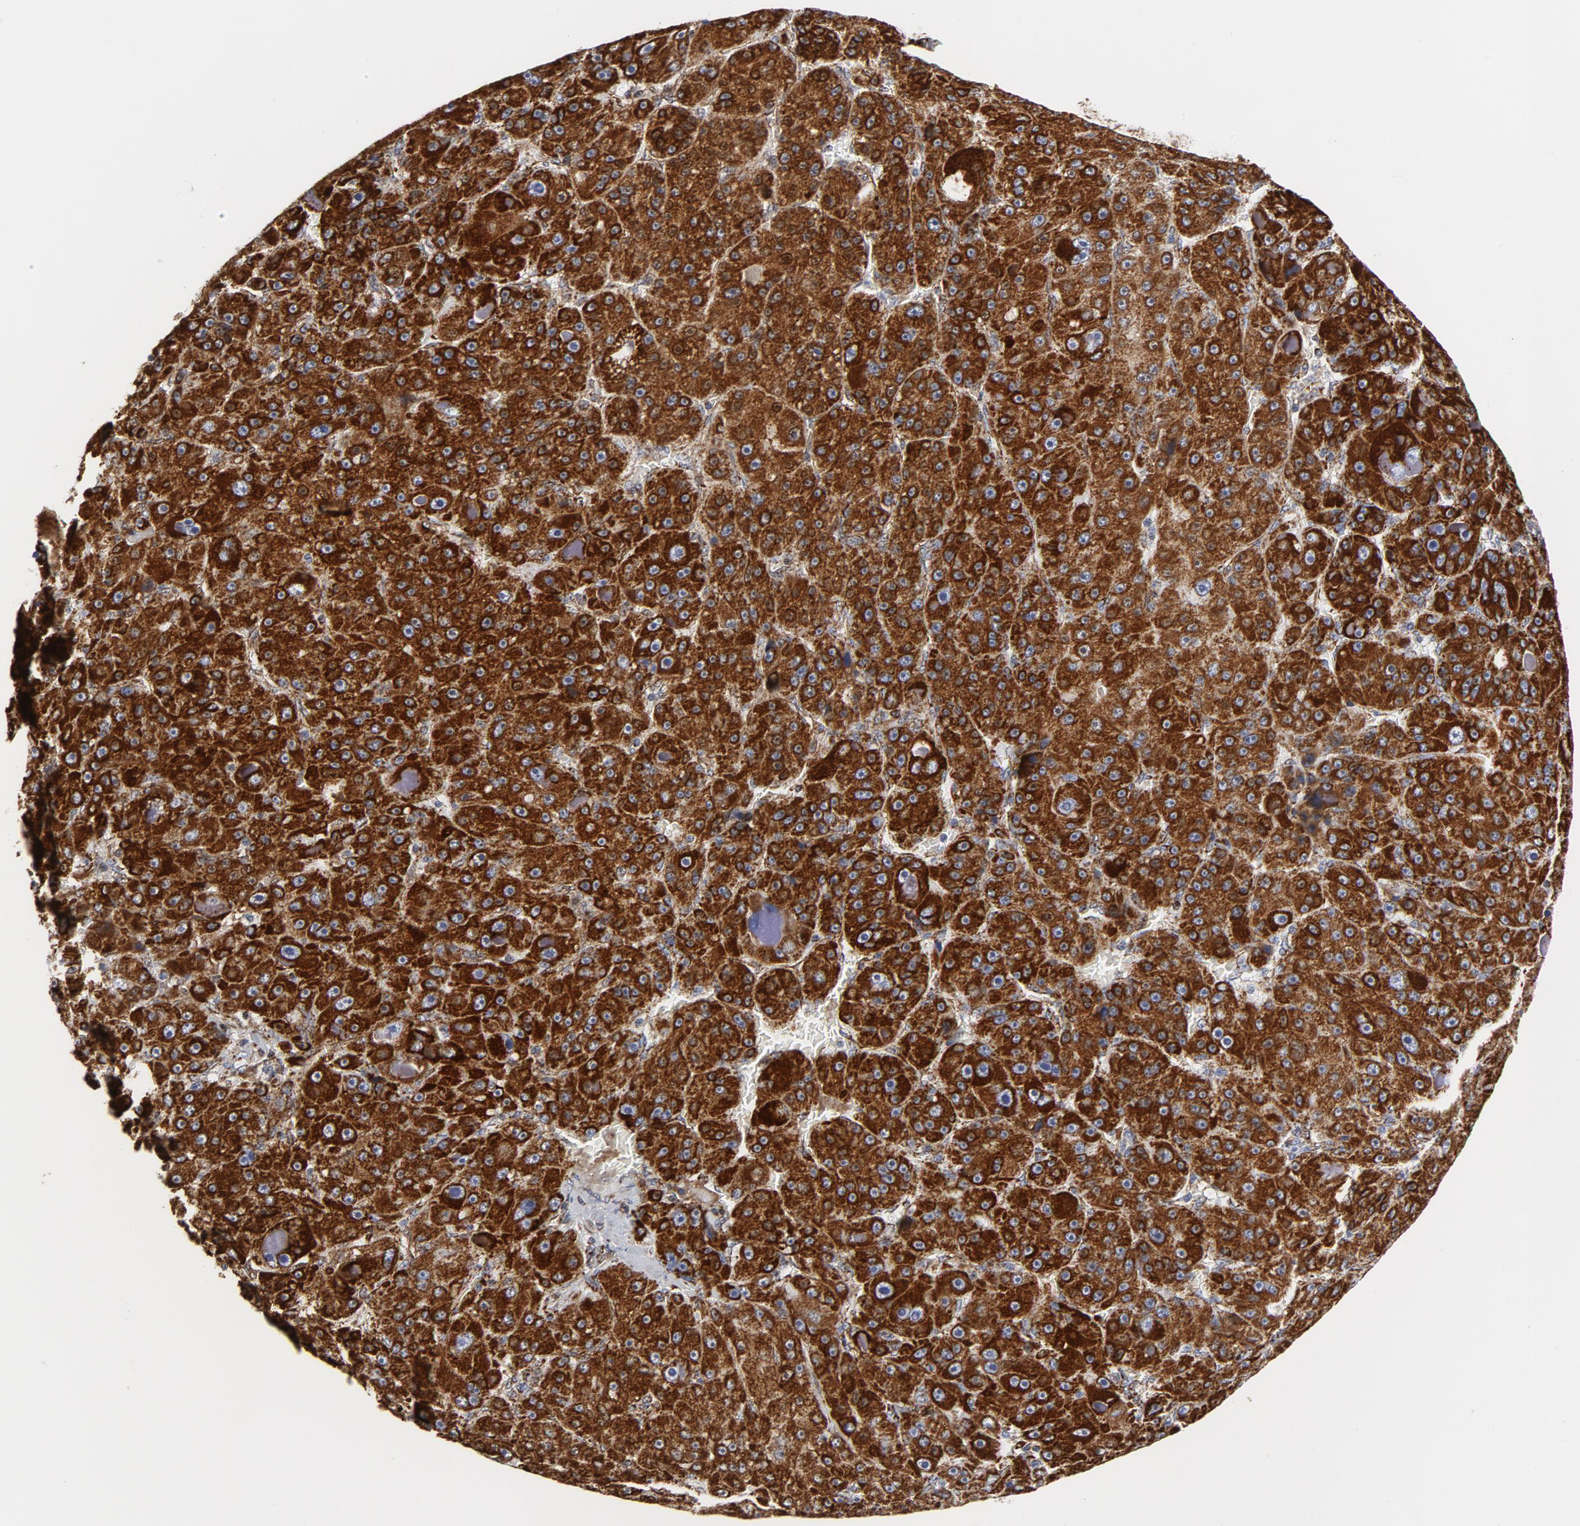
{"staining": {"intensity": "strong", "quantity": ">75%", "location": "cytoplasmic/membranous"}, "tissue": "liver cancer", "cell_type": "Tumor cells", "image_type": "cancer", "snomed": [{"axis": "morphology", "description": "Carcinoma, Hepatocellular, NOS"}, {"axis": "topography", "description": "Liver"}], "caption": "About >75% of tumor cells in hepatocellular carcinoma (liver) demonstrate strong cytoplasmic/membranous protein staining as visualized by brown immunohistochemical staining.", "gene": "CYCS", "patient": {"sex": "male", "age": 76}}